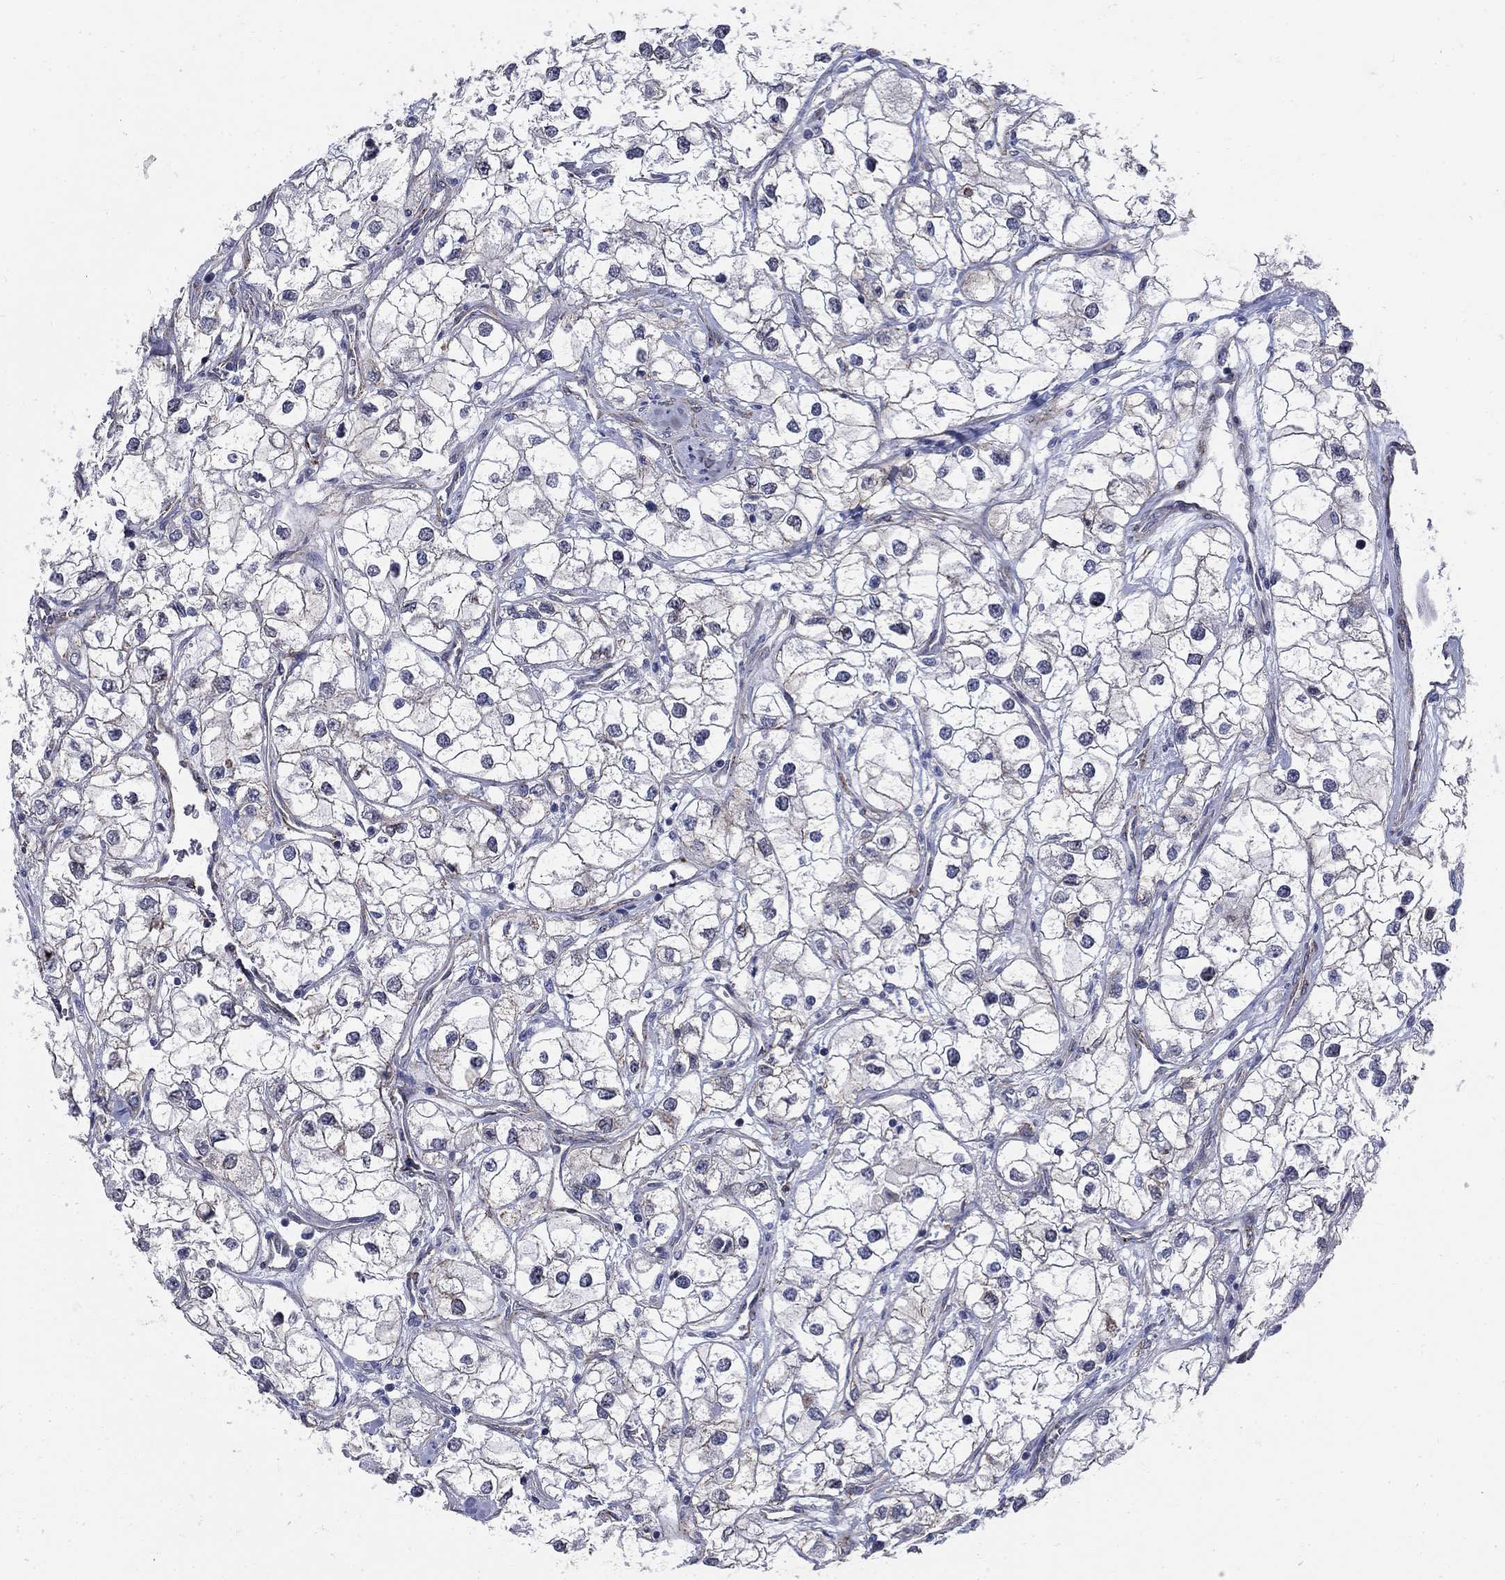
{"staining": {"intensity": "negative", "quantity": "none", "location": "none"}, "tissue": "renal cancer", "cell_type": "Tumor cells", "image_type": "cancer", "snomed": [{"axis": "morphology", "description": "Adenocarcinoma, NOS"}, {"axis": "topography", "description": "Kidney"}], "caption": "Tumor cells are negative for protein expression in human adenocarcinoma (renal).", "gene": "SEPTIN8", "patient": {"sex": "male", "age": 59}}